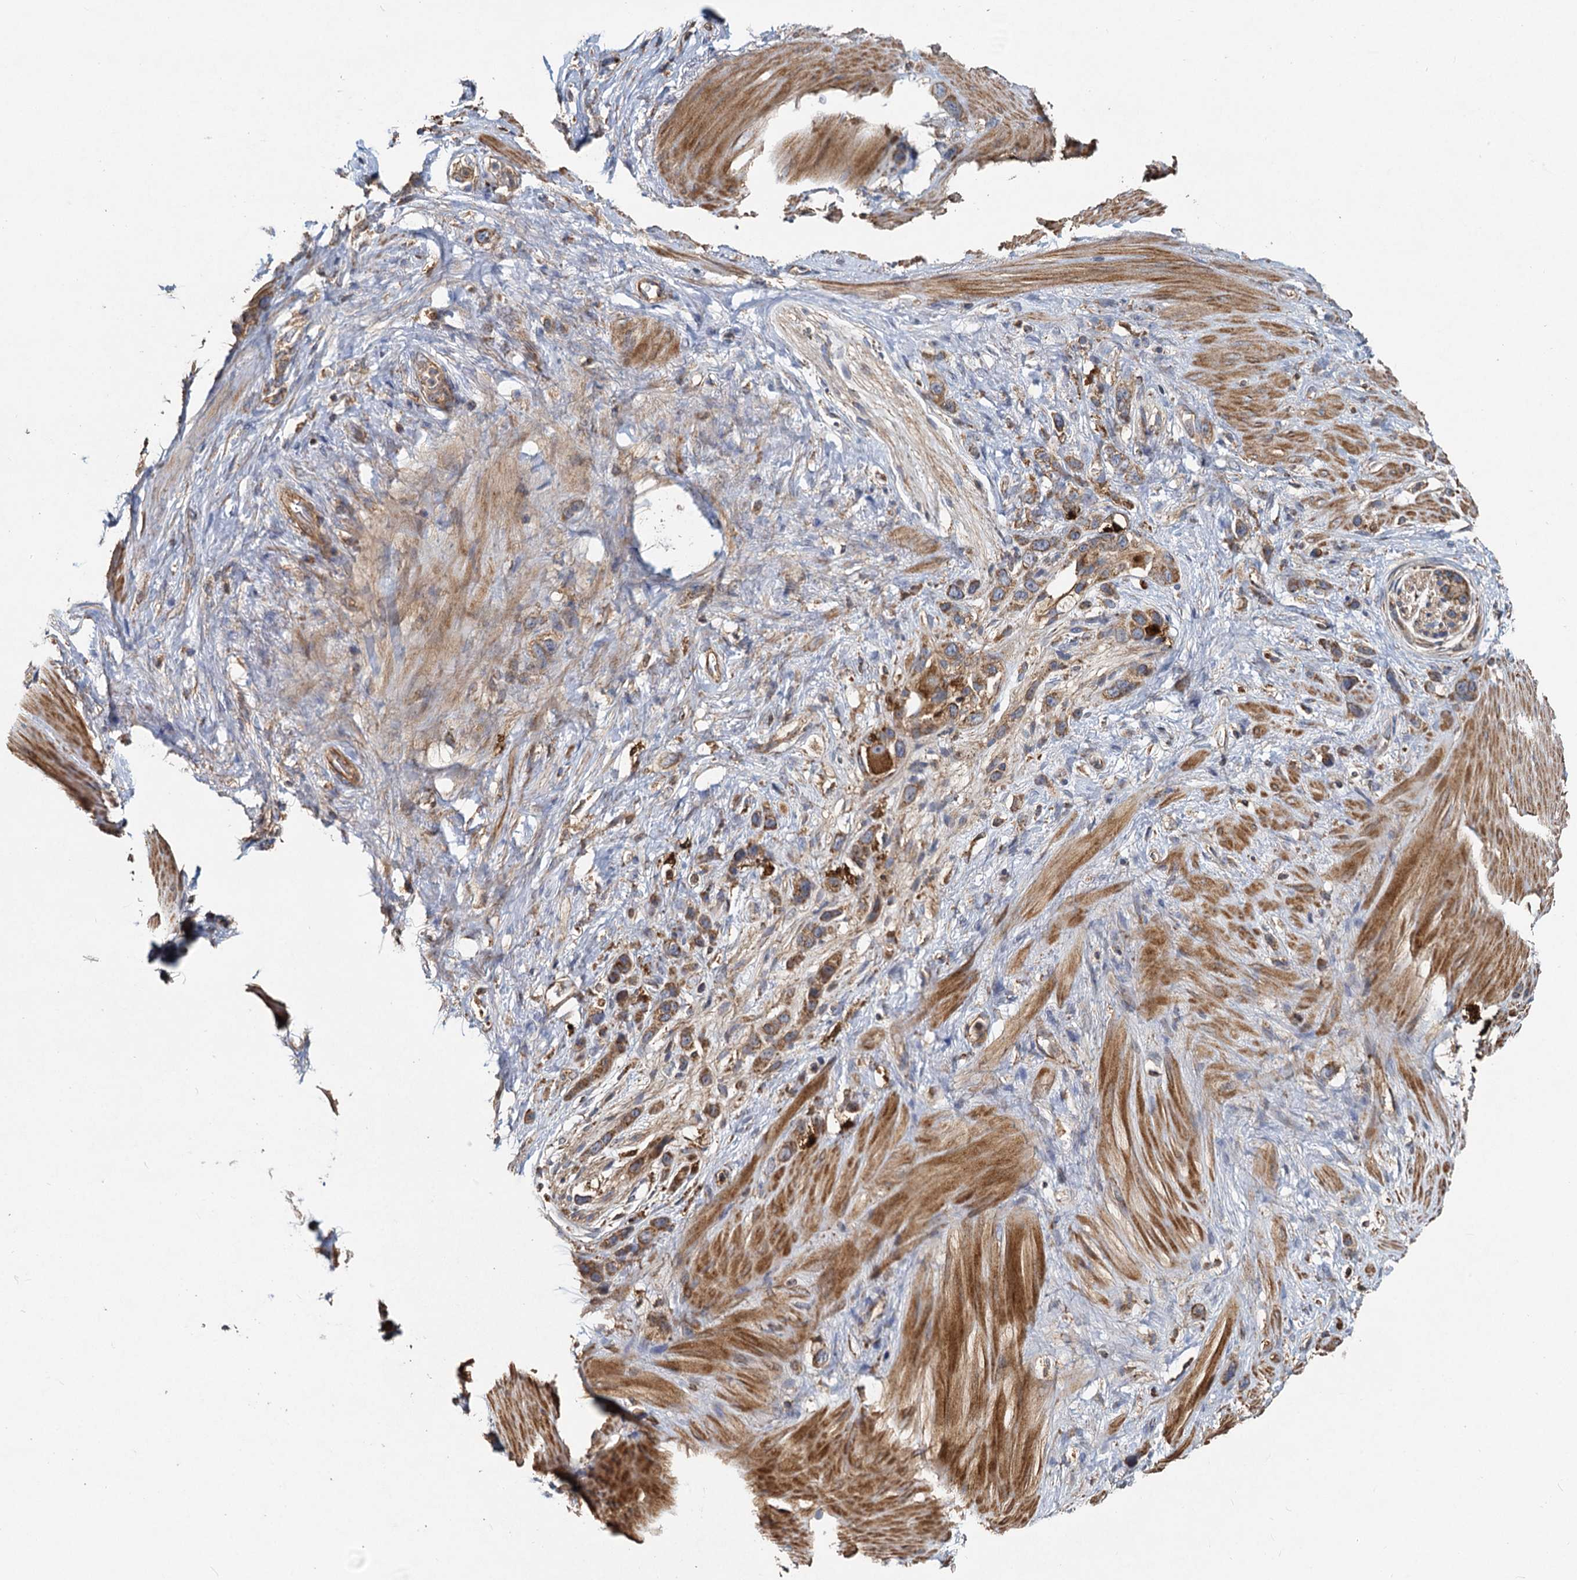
{"staining": {"intensity": "moderate", "quantity": ">75%", "location": "cytoplasmic/membranous"}, "tissue": "stomach cancer", "cell_type": "Tumor cells", "image_type": "cancer", "snomed": [{"axis": "morphology", "description": "Adenocarcinoma, NOS"}, {"axis": "morphology", "description": "Adenocarcinoma, High grade"}, {"axis": "topography", "description": "Stomach, upper"}, {"axis": "topography", "description": "Stomach, lower"}], "caption": "Immunohistochemistry (IHC) histopathology image of neoplastic tissue: human stomach cancer (adenocarcinoma) stained using immunohistochemistry displays medium levels of moderate protein expression localized specifically in the cytoplasmic/membranous of tumor cells, appearing as a cytoplasmic/membranous brown color.", "gene": "SDS", "patient": {"sex": "female", "age": 65}}